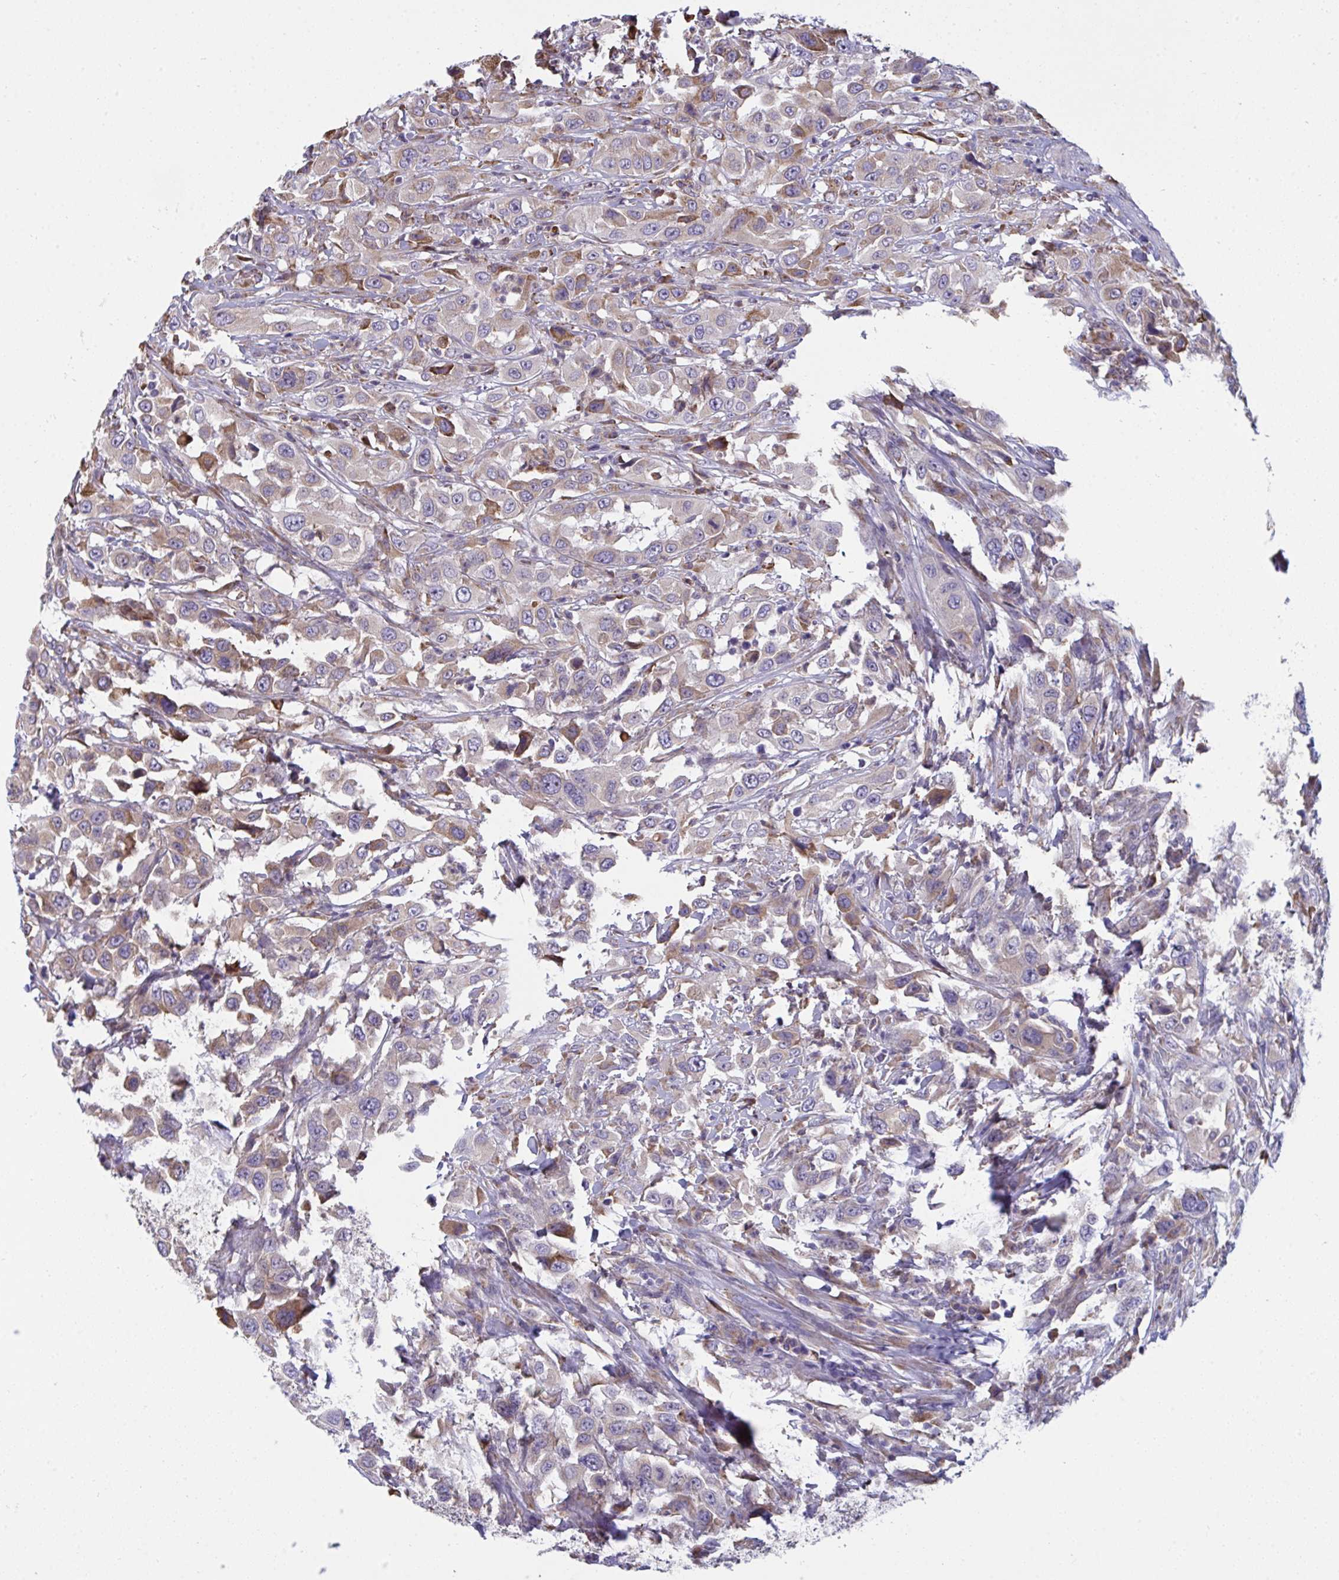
{"staining": {"intensity": "weak", "quantity": "25%-75%", "location": "cytoplasmic/membranous"}, "tissue": "urothelial cancer", "cell_type": "Tumor cells", "image_type": "cancer", "snomed": [{"axis": "morphology", "description": "Urothelial carcinoma, High grade"}, {"axis": "topography", "description": "Urinary bladder"}], "caption": "Immunohistochemistry of human high-grade urothelial carcinoma reveals low levels of weak cytoplasmic/membranous expression in about 25%-75% of tumor cells. (Brightfield microscopy of DAB IHC at high magnification).", "gene": "MYMK", "patient": {"sex": "male", "age": 61}}